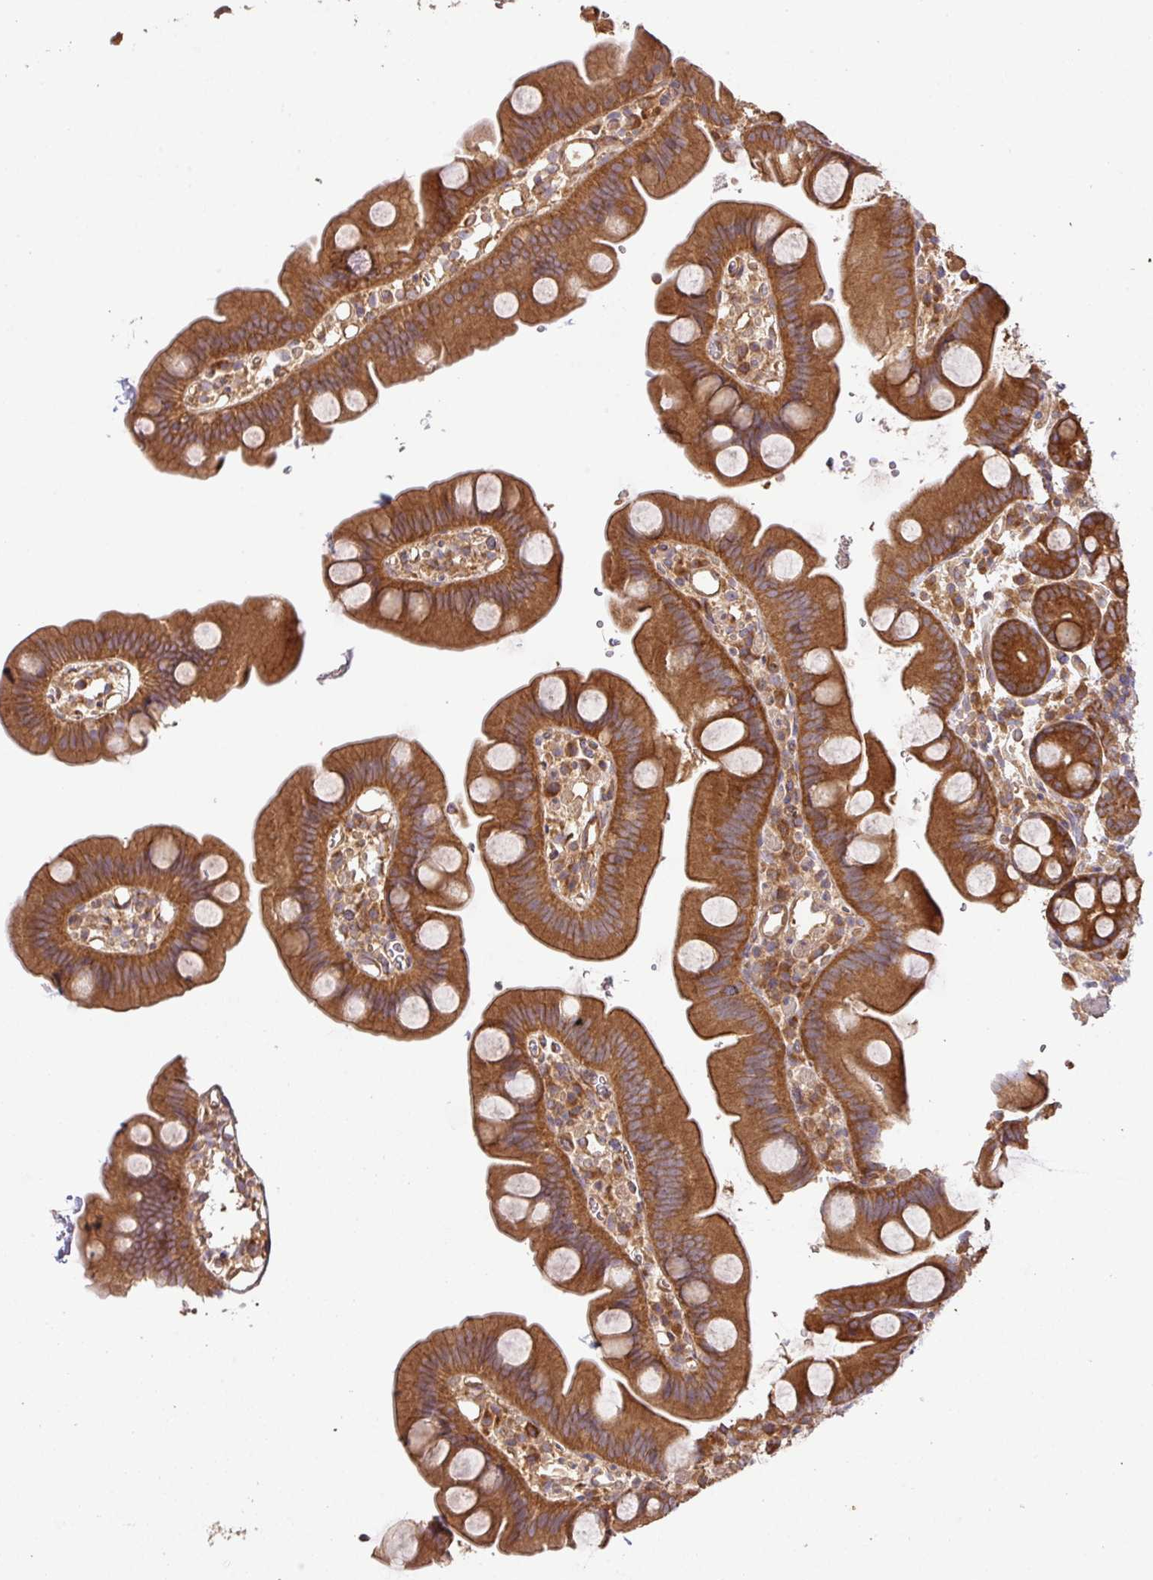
{"staining": {"intensity": "moderate", "quantity": ">75%", "location": "cytoplasmic/membranous"}, "tissue": "small intestine", "cell_type": "Glandular cells", "image_type": "normal", "snomed": [{"axis": "morphology", "description": "Normal tissue, NOS"}, {"axis": "topography", "description": "Small intestine"}], "caption": "Protein analysis of benign small intestine exhibits moderate cytoplasmic/membranous positivity in approximately >75% of glandular cells. (Brightfield microscopy of DAB IHC at high magnification).", "gene": "GSPT1", "patient": {"sex": "female", "age": 68}}